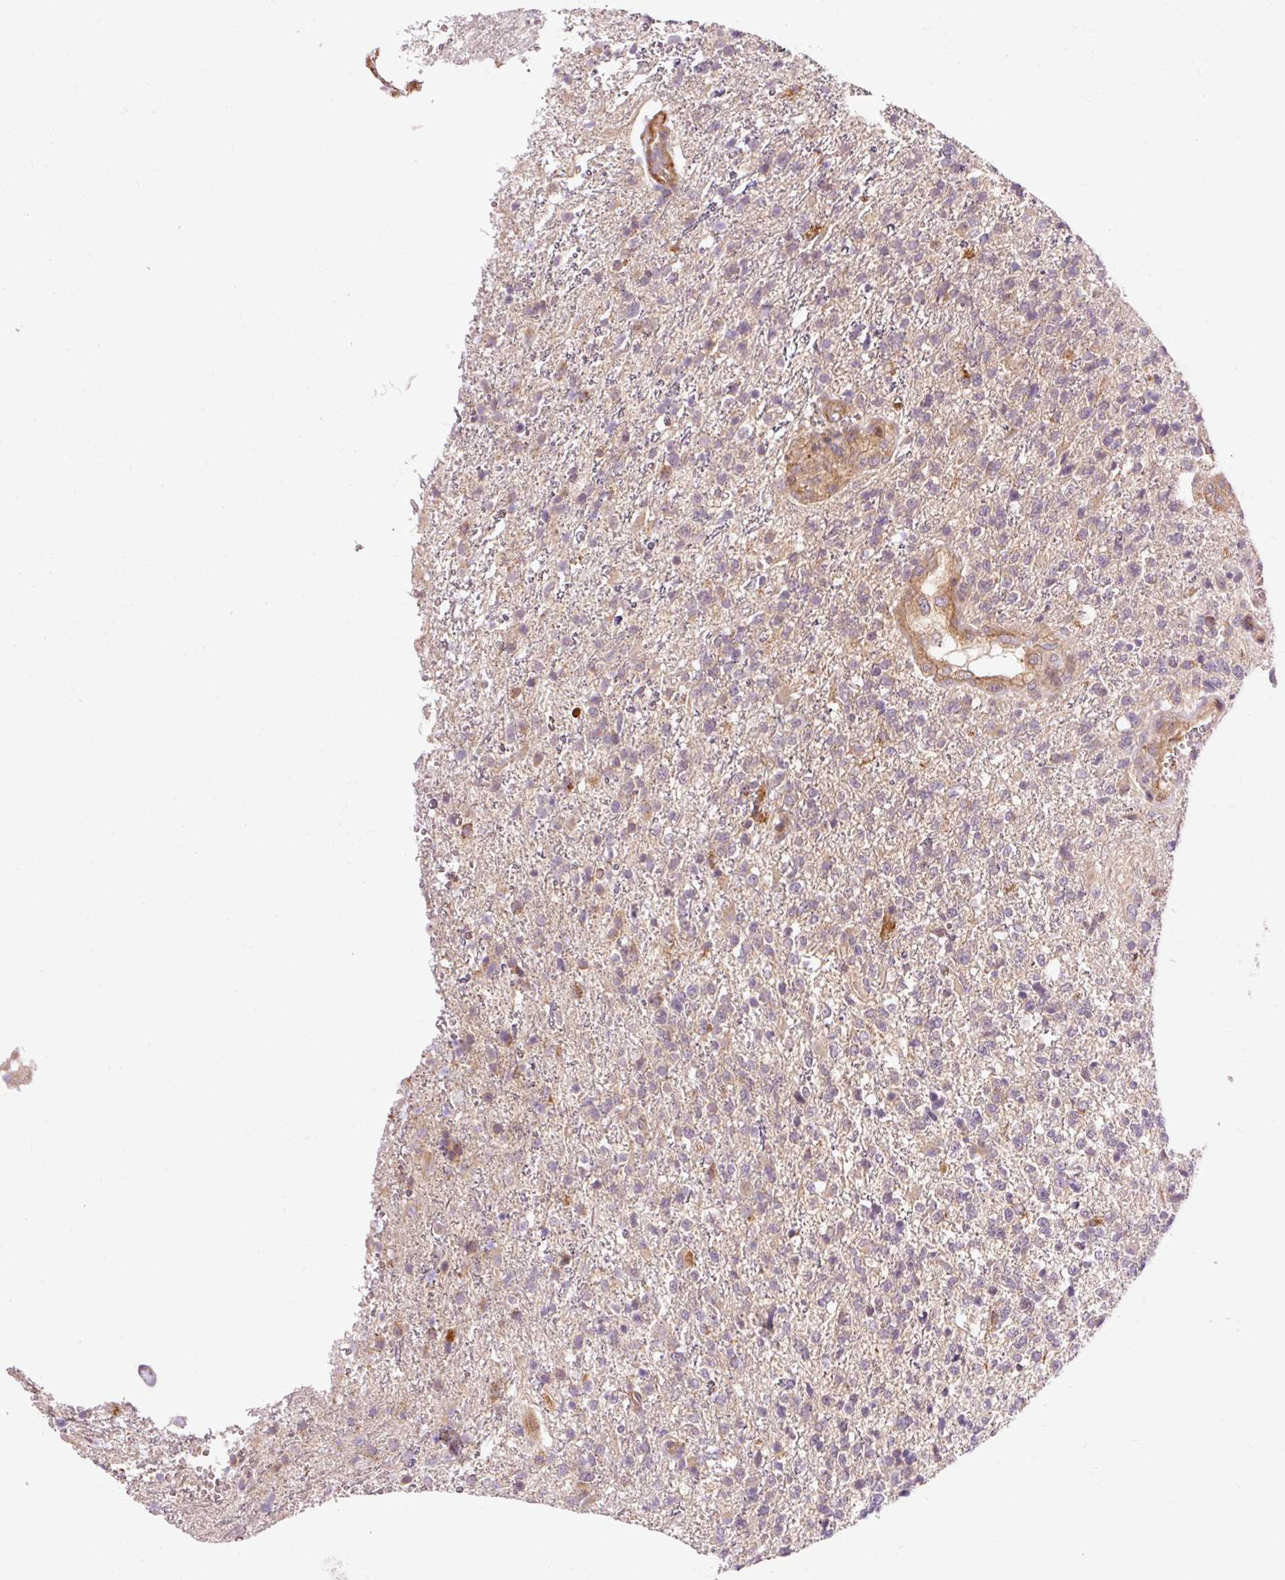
{"staining": {"intensity": "negative", "quantity": "none", "location": "none"}, "tissue": "glioma", "cell_type": "Tumor cells", "image_type": "cancer", "snomed": [{"axis": "morphology", "description": "Glioma, malignant, High grade"}, {"axis": "topography", "description": "Brain"}], "caption": "Immunohistochemistry micrograph of glioma stained for a protein (brown), which demonstrates no positivity in tumor cells. (DAB immunohistochemistry, high magnification).", "gene": "RIPOR3", "patient": {"sex": "male", "age": 56}}